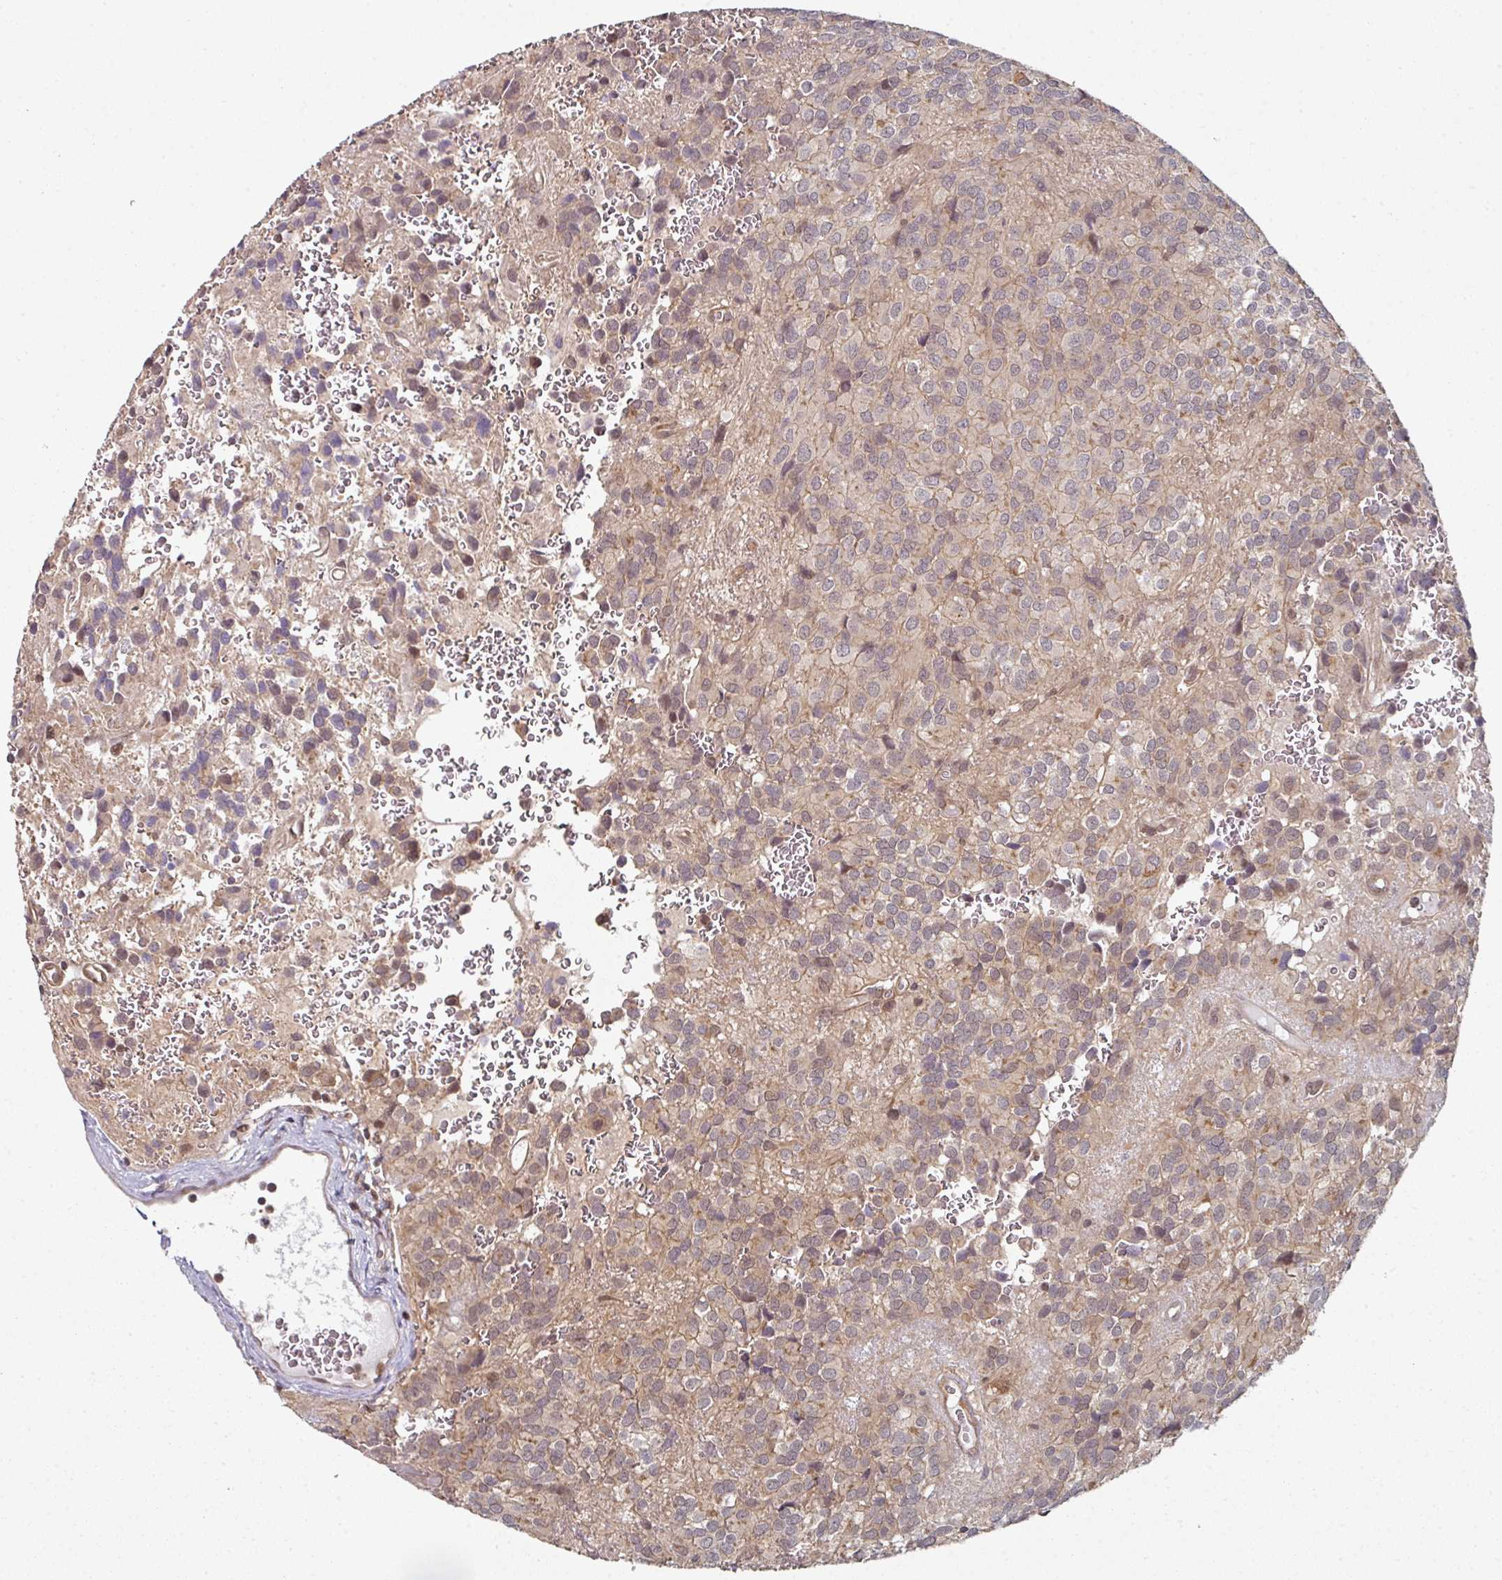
{"staining": {"intensity": "weak", "quantity": "<25%", "location": "nuclear"}, "tissue": "glioma", "cell_type": "Tumor cells", "image_type": "cancer", "snomed": [{"axis": "morphology", "description": "Glioma, malignant, Low grade"}, {"axis": "topography", "description": "Brain"}], "caption": "IHC photomicrograph of glioma stained for a protein (brown), which shows no expression in tumor cells. (Stains: DAB immunohistochemistry (IHC) with hematoxylin counter stain, Microscopy: brightfield microscopy at high magnification).", "gene": "PSME3IP1", "patient": {"sex": "male", "age": 56}}